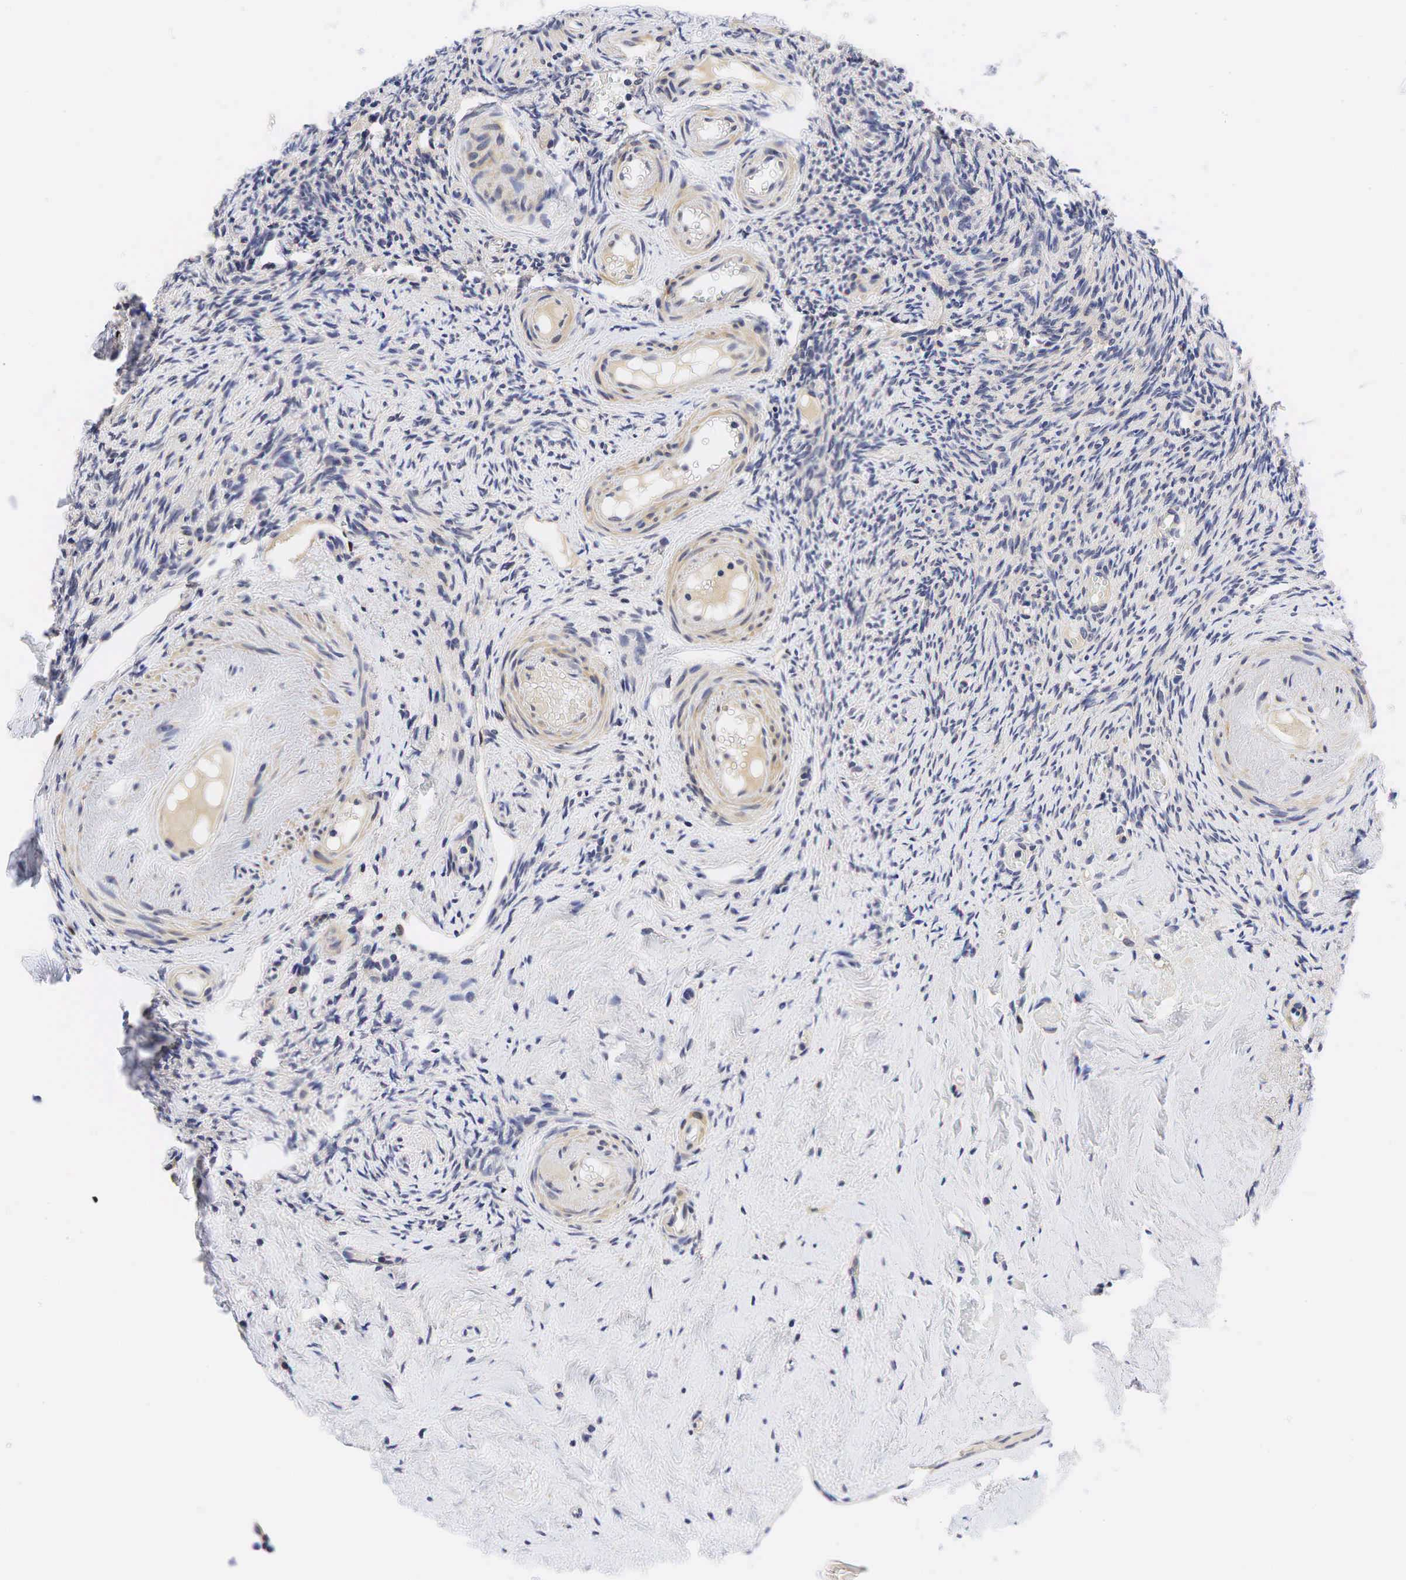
{"staining": {"intensity": "negative", "quantity": "none", "location": "none"}, "tissue": "ovary", "cell_type": "Ovarian stroma cells", "image_type": "normal", "snomed": [{"axis": "morphology", "description": "Normal tissue, NOS"}, {"axis": "topography", "description": "Ovary"}], "caption": "Immunohistochemical staining of benign human ovary exhibits no significant positivity in ovarian stroma cells. (DAB (3,3'-diaminobenzidine) immunohistochemistry, high magnification).", "gene": "CCND1", "patient": {"sex": "female", "age": 63}}